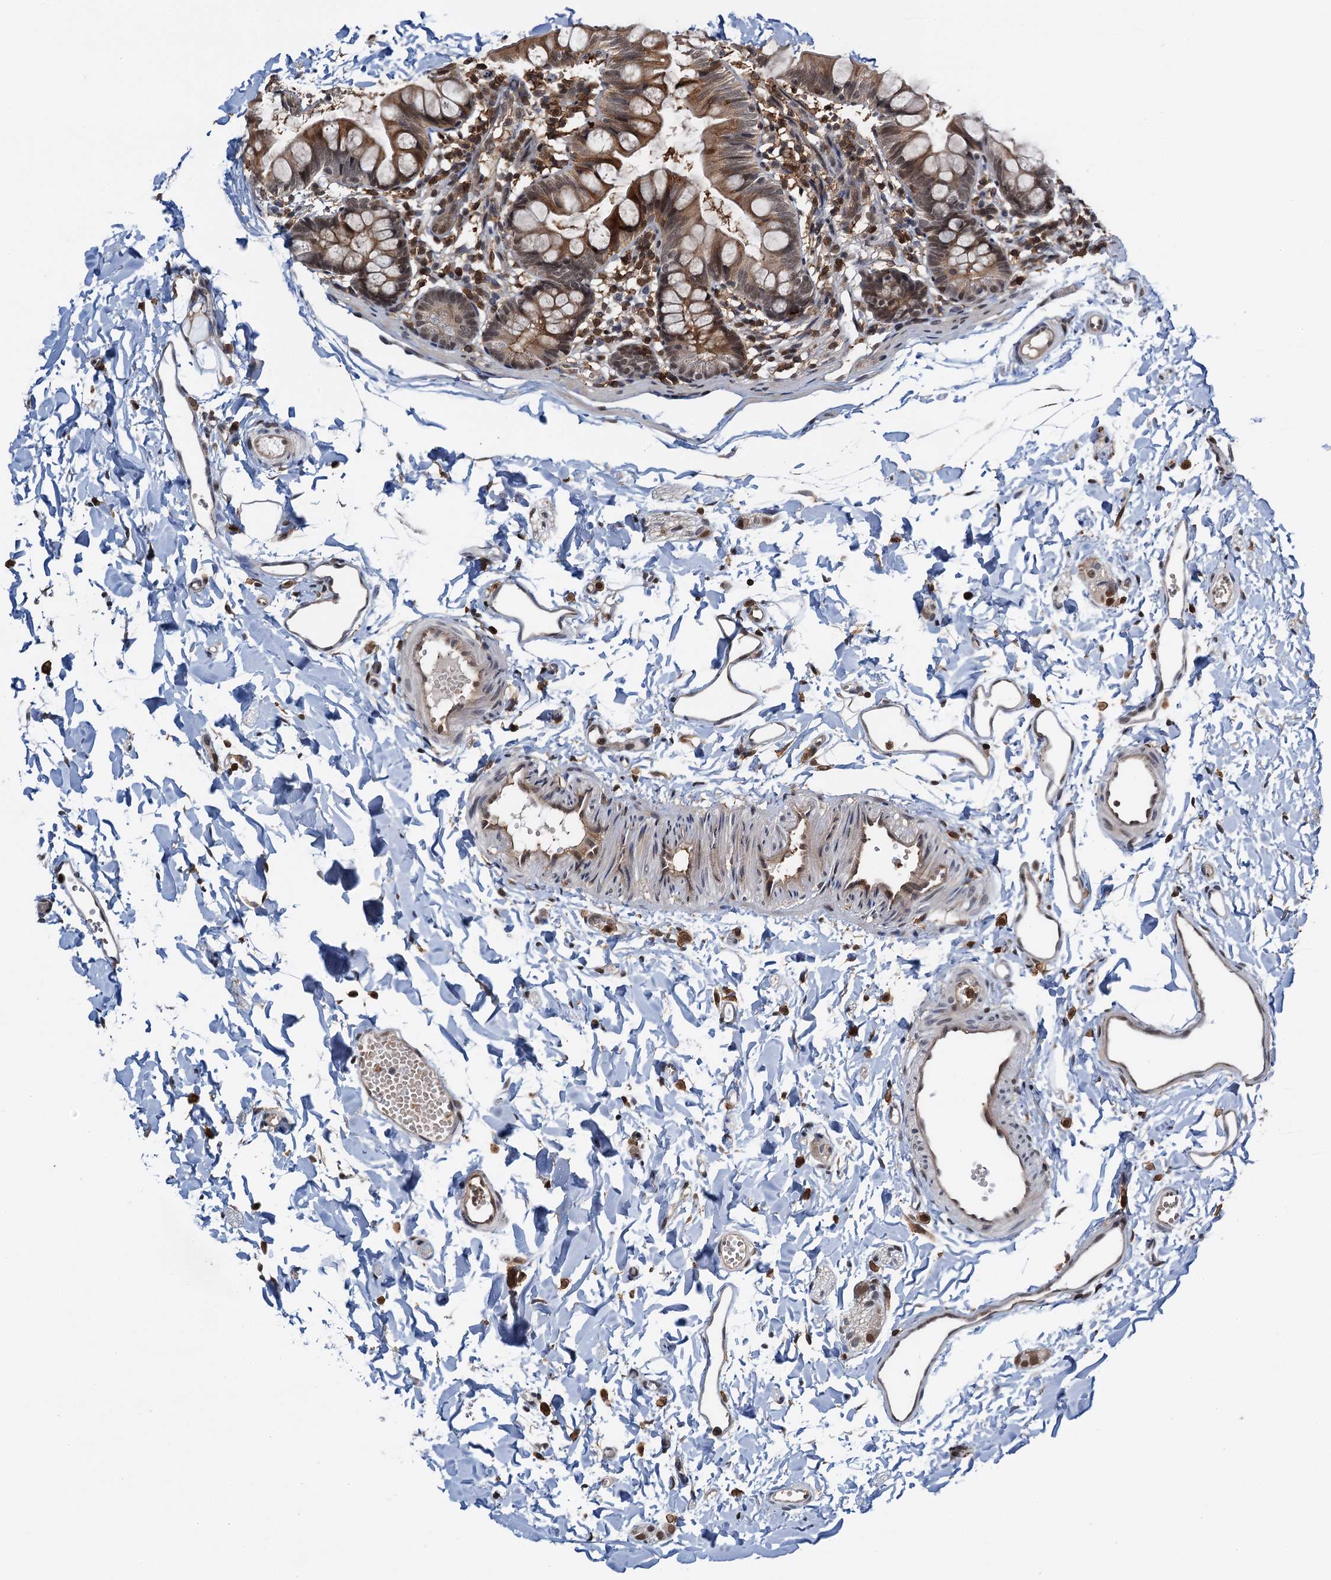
{"staining": {"intensity": "moderate", "quantity": "25%-75%", "location": "cytoplasmic/membranous,nuclear"}, "tissue": "small intestine", "cell_type": "Glandular cells", "image_type": "normal", "snomed": [{"axis": "morphology", "description": "Normal tissue, NOS"}, {"axis": "topography", "description": "Small intestine"}], "caption": "IHC (DAB) staining of normal human small intestine displays moderate cytoplasmic/membranous,nuclear protein positivity in approximately 25%-75% of glandular cells.", "gene": "ZNF609", "patient": {"sex": "male", "age": 7}}